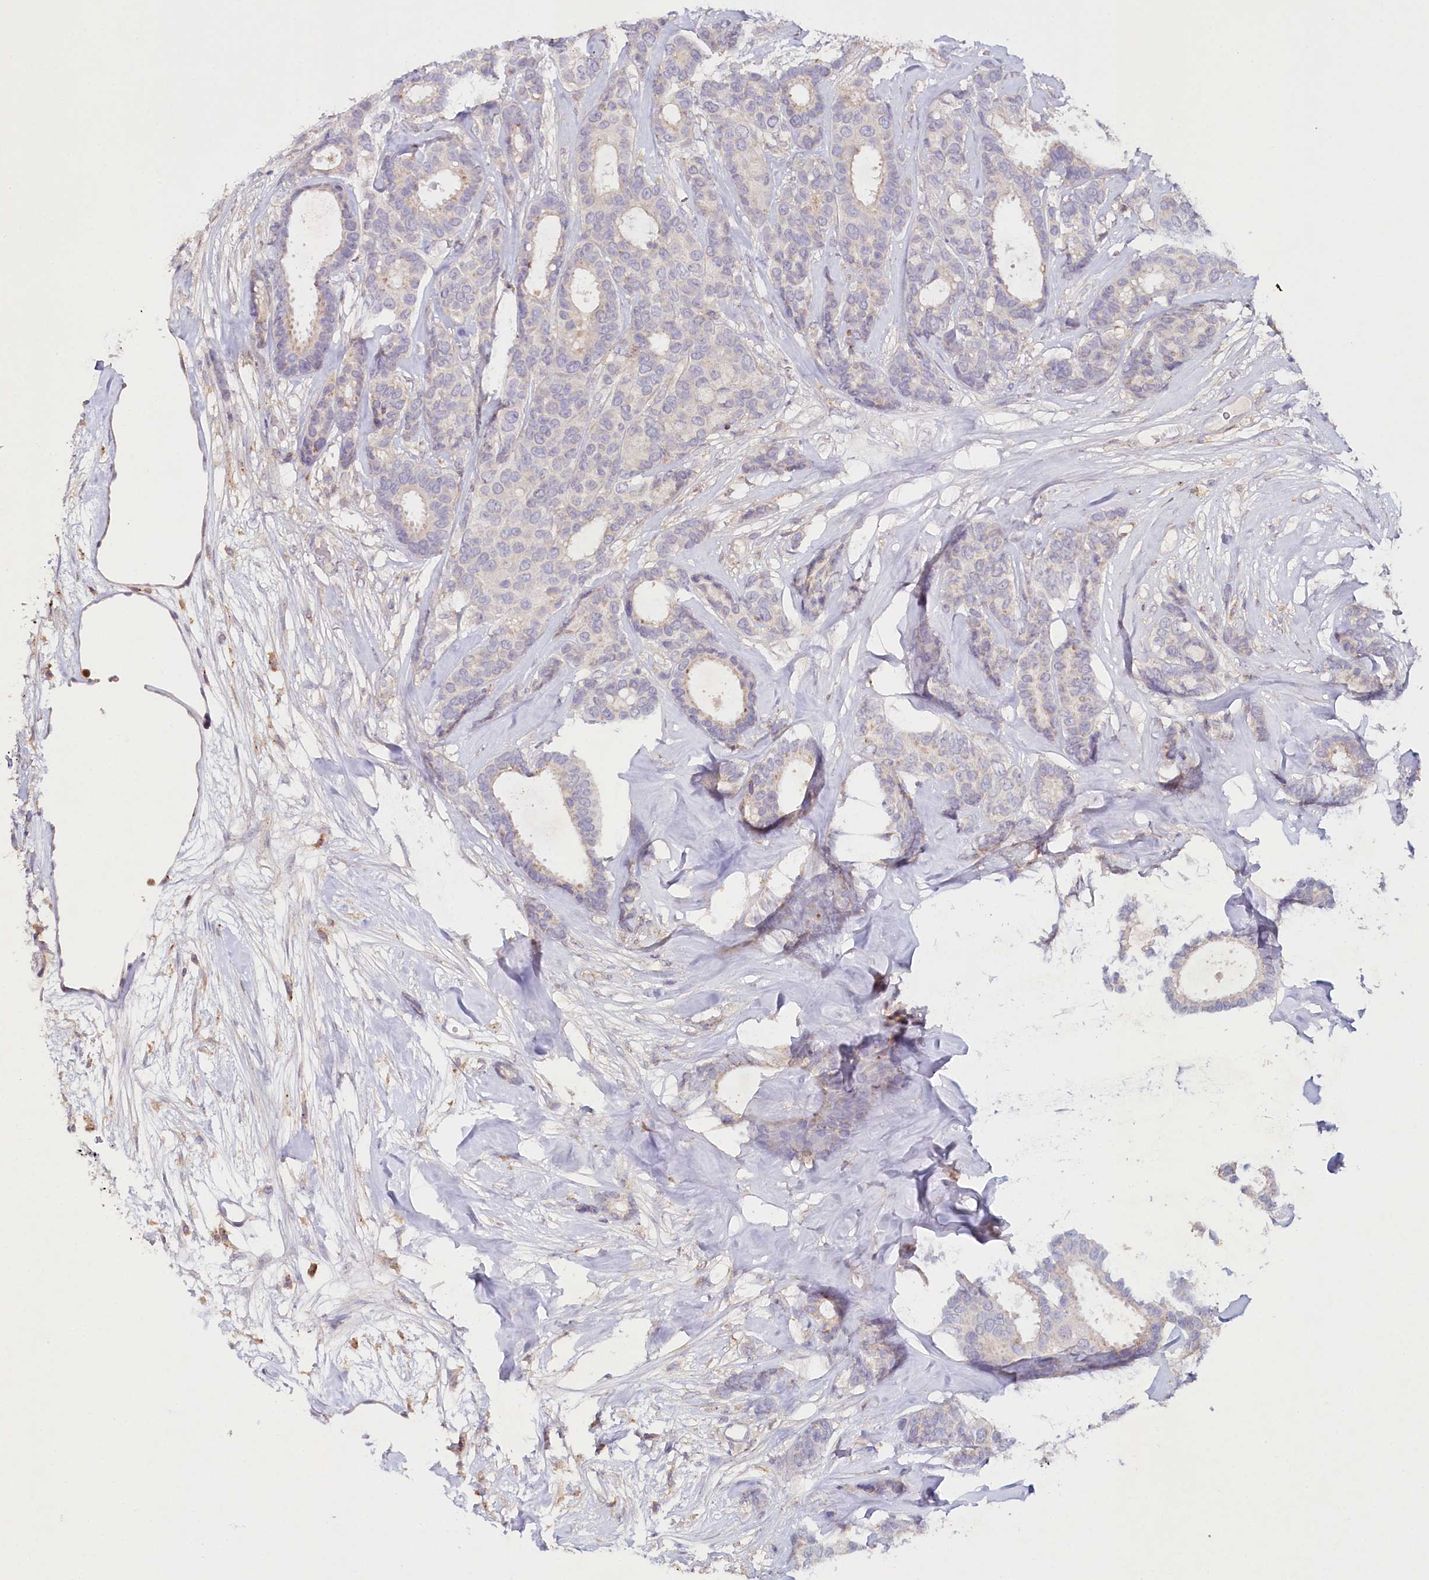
{"staining": {"intensity": "negative", "quantity": "none", "location": "none"}, "tissue": "breast cancer", "cell_type": "Tumor cells", "image_type": "cancer", "snomed": [{"axis": "morphology", "description": "Duct carcinoma"}, {"axis": "topography", "description": "Breast"}], "caption": "Tumor cells are negative for protein expression in human breast cancer (infiltrating ductal carcinoma).", "gene": "ALDH3B1", "patient": {"sex": "female", "age": 87}}